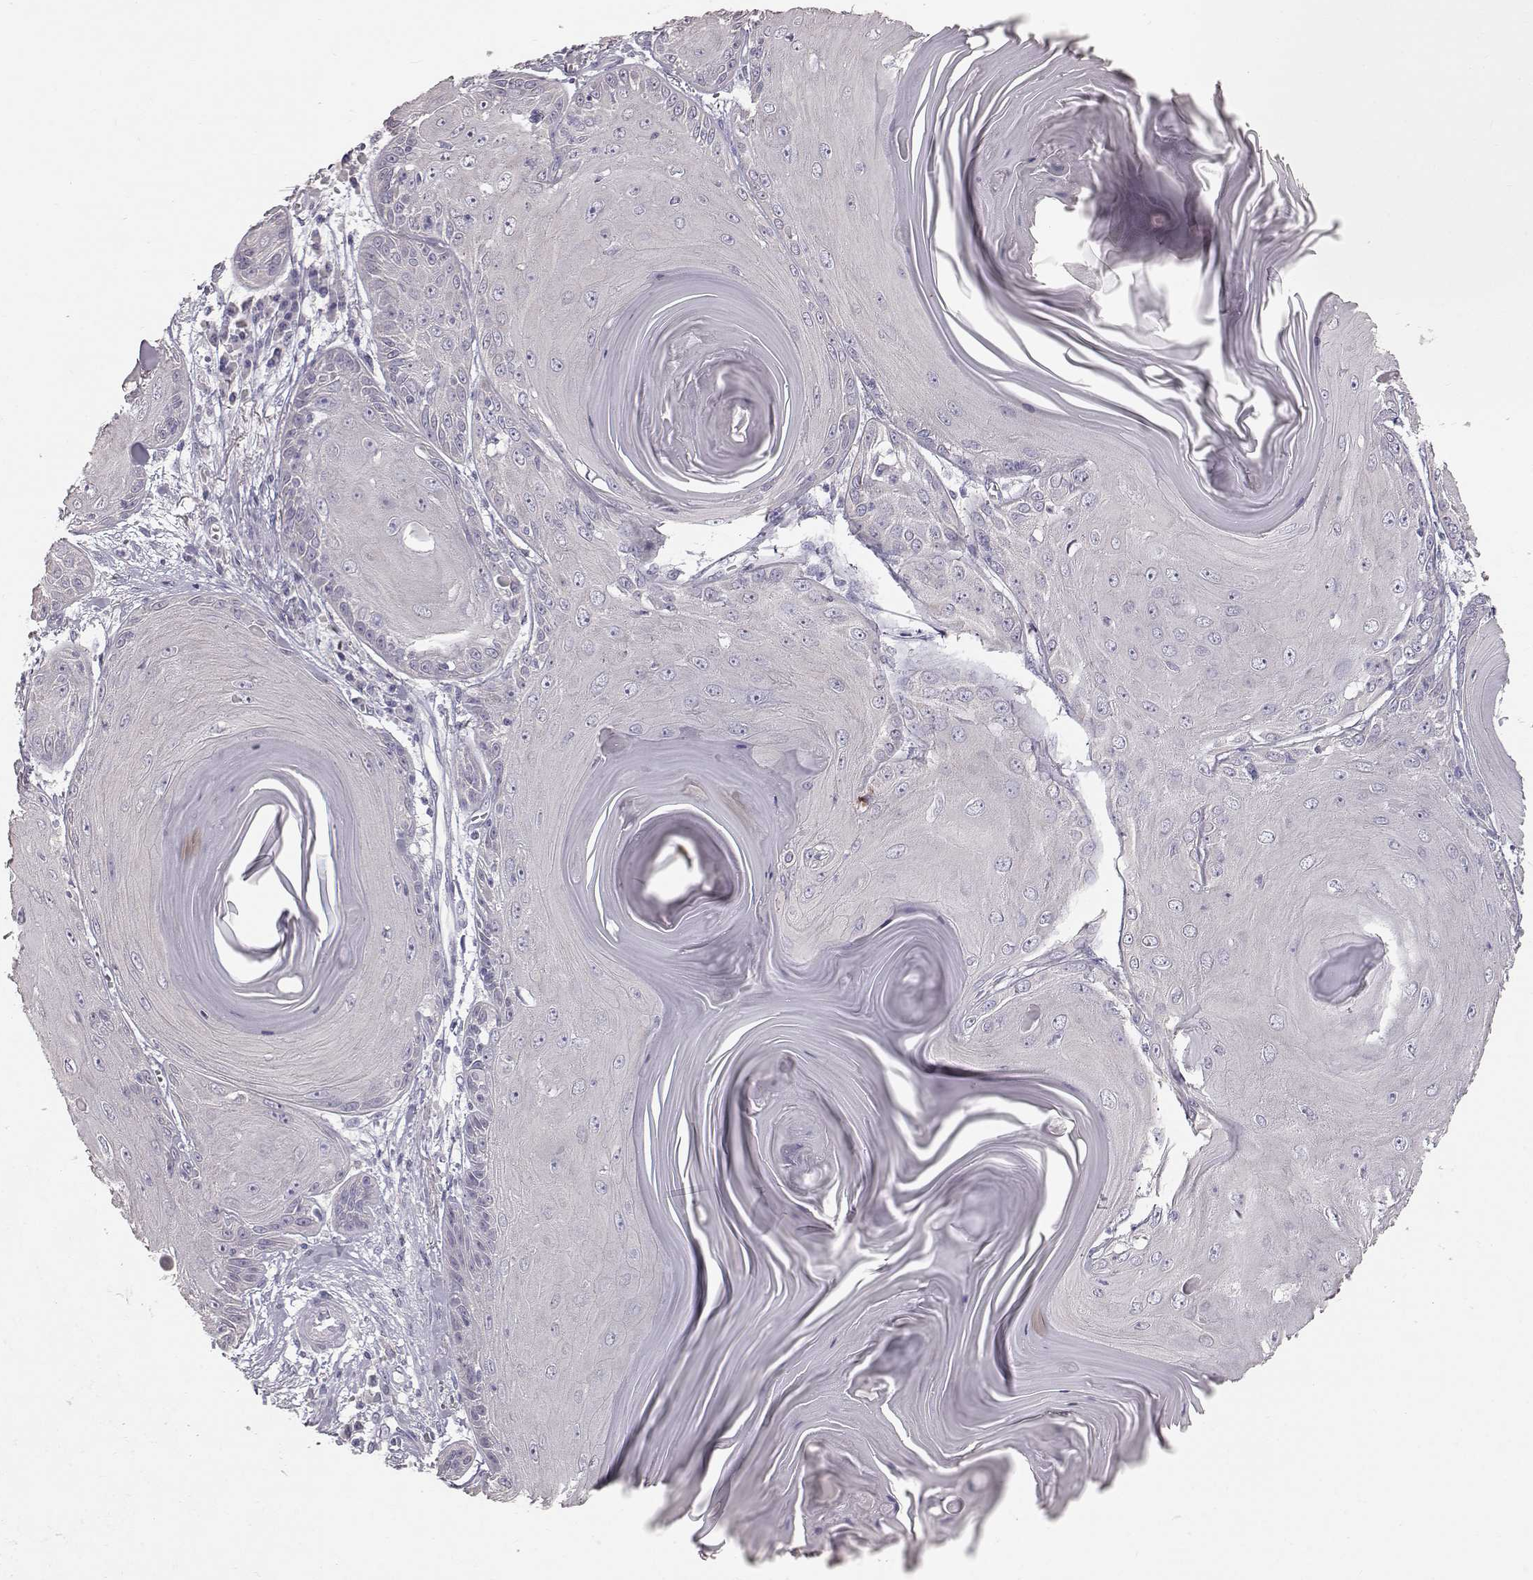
{"staining": {"intensity": "negative", "quantity": "none", "location": "none"}, "tissue": "skin cancer", "cell_type": "Tumor cells", "image_type": "cancer", "snomed": [{"axis": "morphology", "description": "Squamous cell carcinoma, NOS"}, {"axis": "topography", "description": "Skin"}, {"axis": "topography", "description": "Vulva"}], "caption": "Immunohistochemical staining of skin cancer (squamous cell carcinoma) demonstrates no significant staining in tumor cells.", "gene": "KRT33A", "patient": {"sex": "female", "age": 85}}